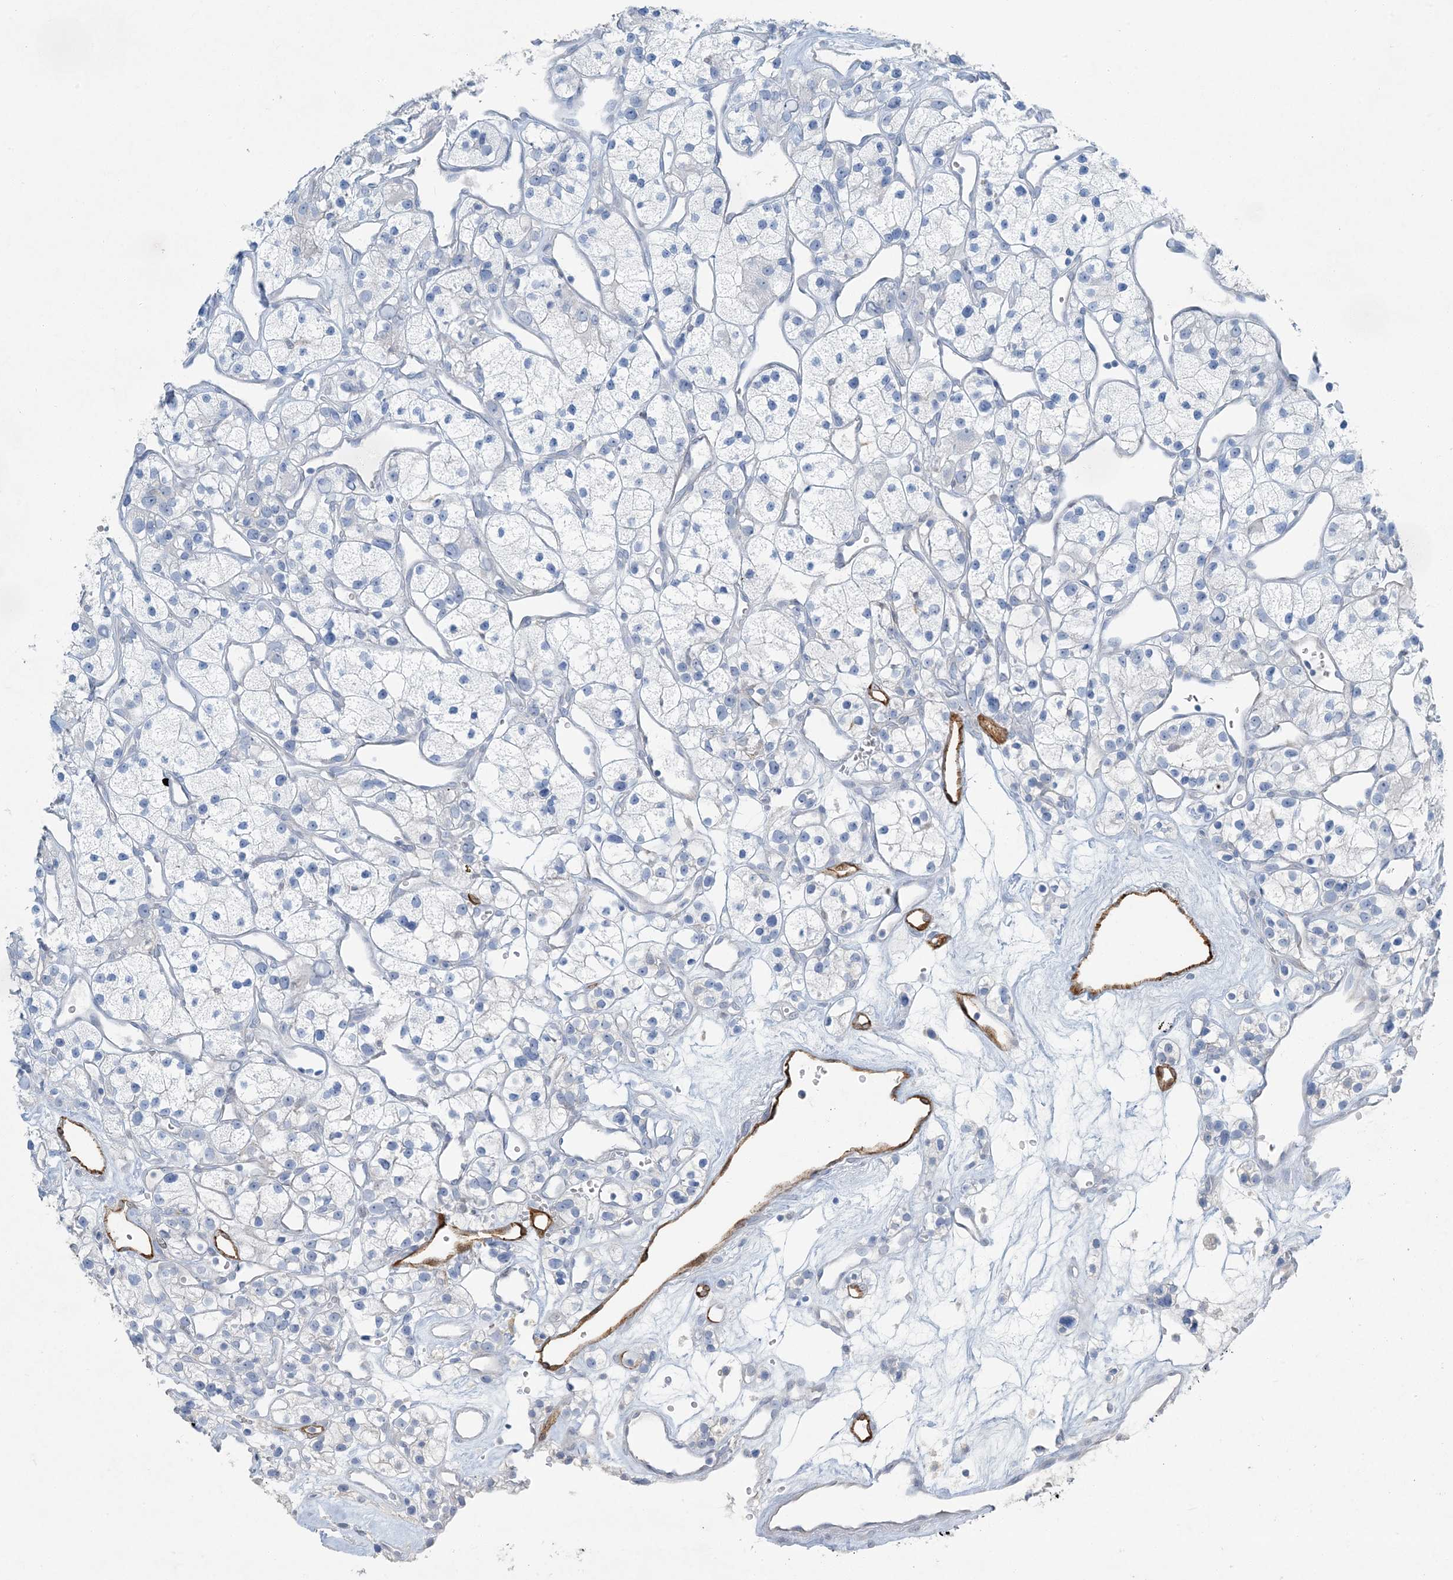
{"staining": {"intensity": "negative", "quantity": "none", "location": "none"}, "tissue": "renal cancer", "cell_type": "Tumor cells", "image_type": "cancer", "snomed": [{"axis": "morphology", "description": "Adenocarcinoma, NOS"}, {"axis": "topography", "description": "Kidney"}], "caption": "Renal cancer (adenocarcinoma) stained for a protein using IHC demonstrates no staining tumor cells.", "gene": "PGM5", "patient": {"sex": "female", "age": 57}}